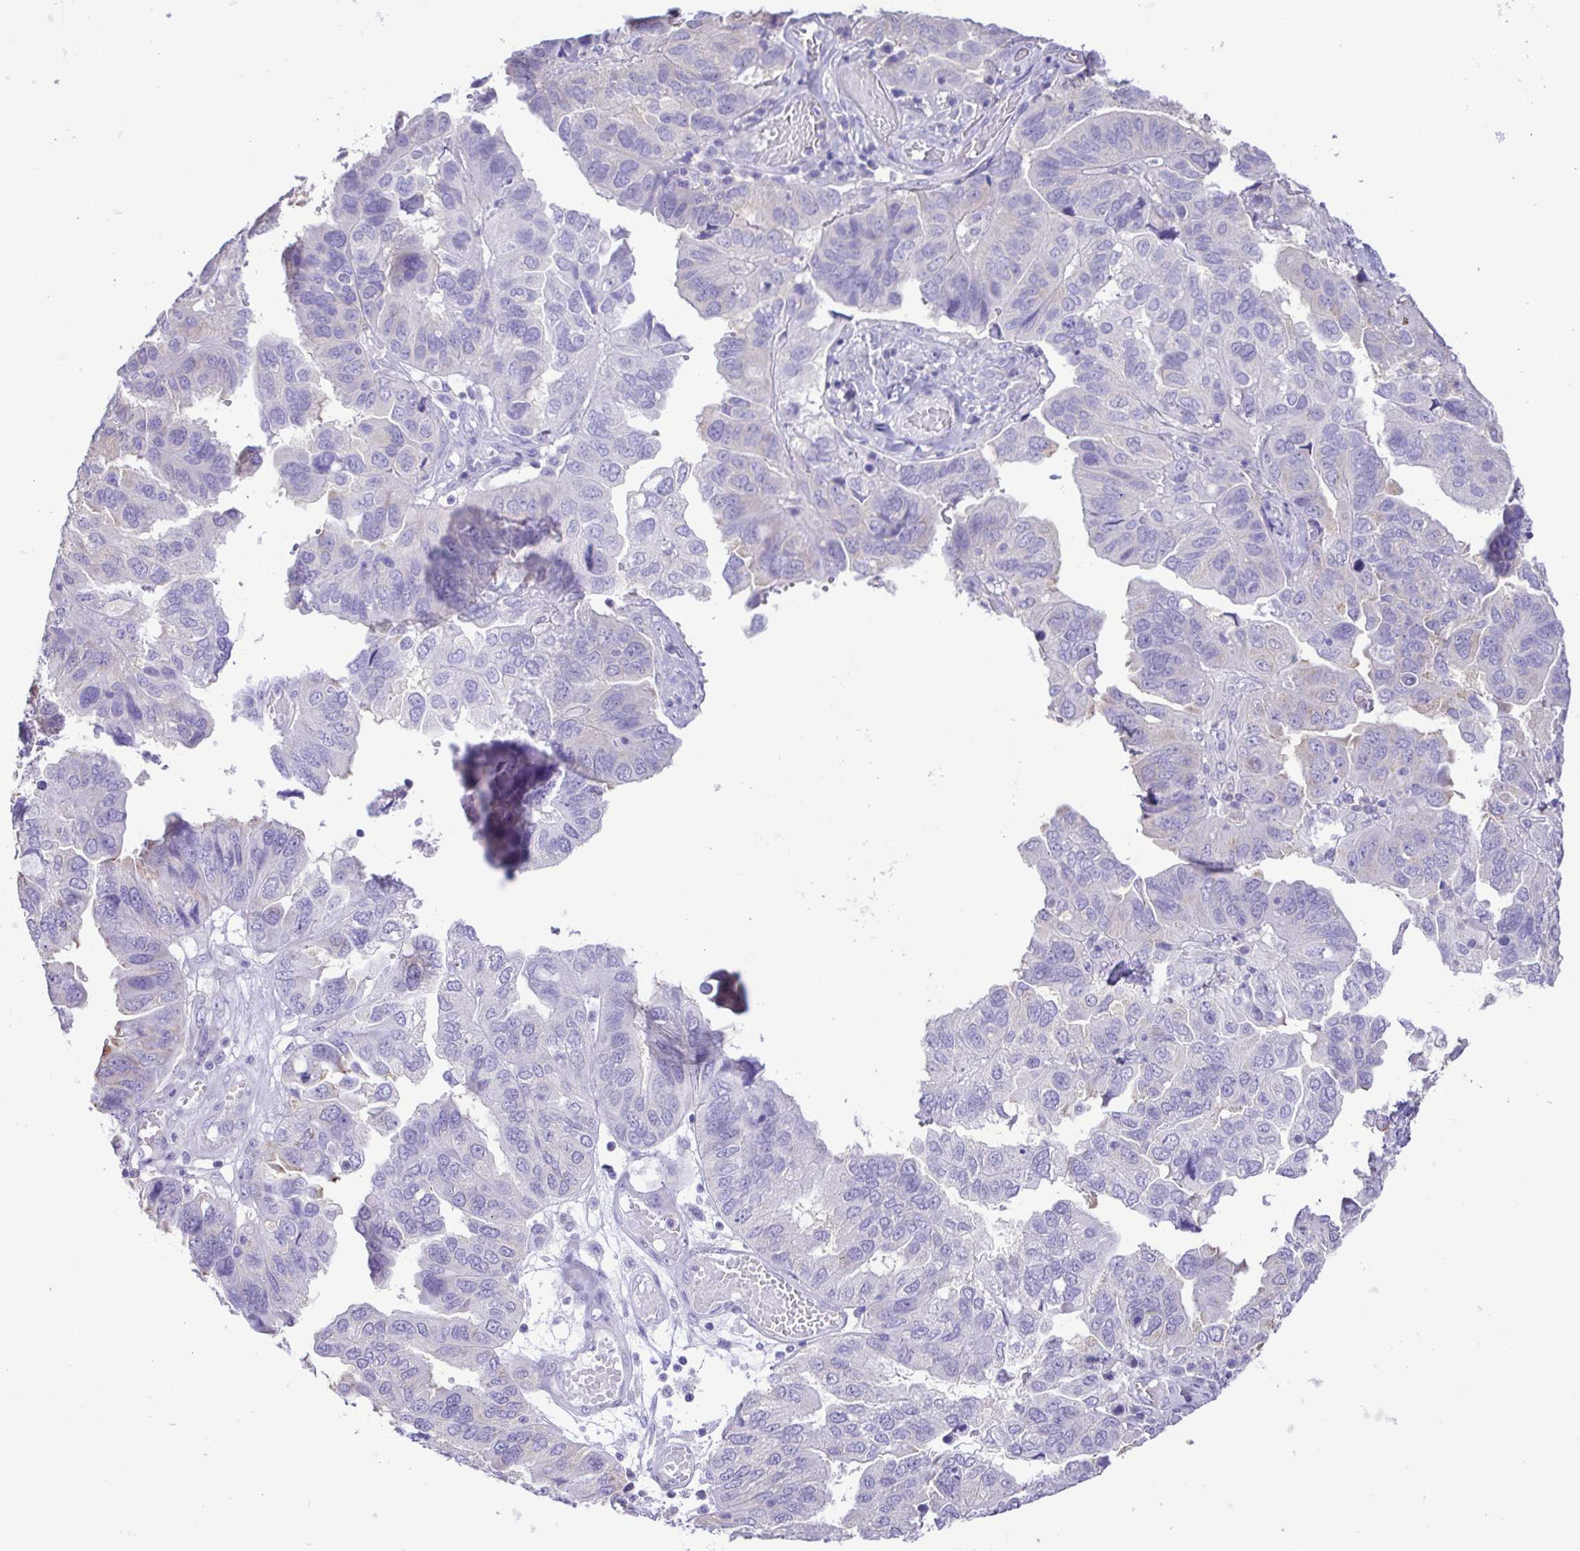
{"staining": {"intensity": "negative", "quantity": "none", "location": "none"}, "tissue": "ovarian cancer", "cell_type": "Tumor cells", "image_type": "cancer", "snomed": [{"axis": "morphology", "description": "Cystadenocarcinoma, serous, NOS"}, {"axis": "topography", "description": "Ovary"}], "caption": "The histopathology image displays no significant expression in tumor cells of serous cystadenocarcinoma (ovarian).", "gene": "CYP17A1", "patient": {"sex": "female", "age": 79}}